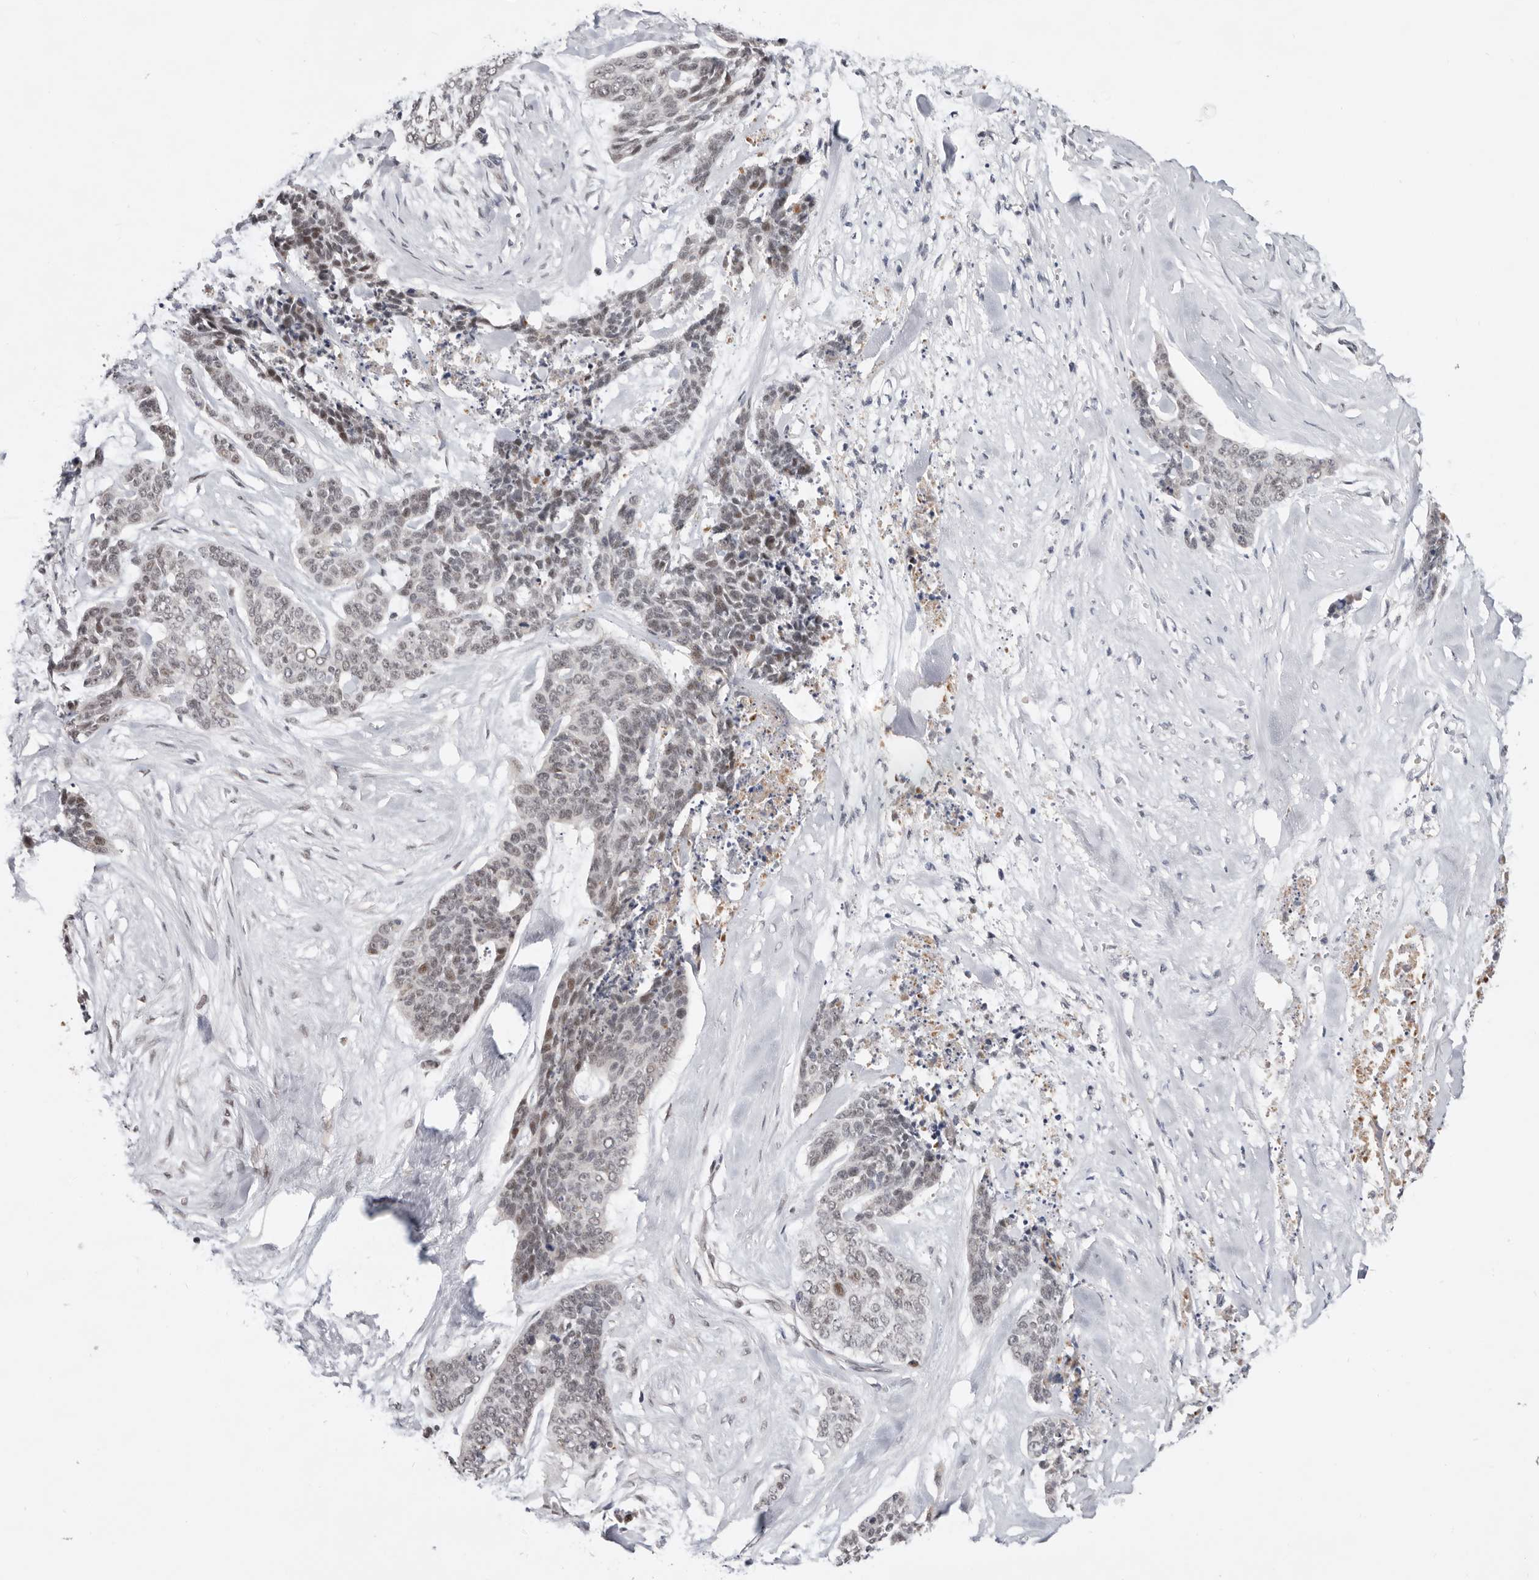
{"staining": {"intensity": "weak", "quantity": "<25%", "location": "nuclear"}, "tissue": "skin cancer", "cell_type": "Tumor cells", "image_type": "cancer", "snomed": [{"axis": "morphology", "description": "Basal cell carcinoma"}, {"axis": "topography", "description": "Skin"}], "caption": "Skin cancer (basal cell carcinoma) was stained to show a protein in brown. There is no significant positivity in tumor cells. Nuclei are stained in blue.", "gene": "BRCA2", "patient": {"sex": "female", "age": 64}}